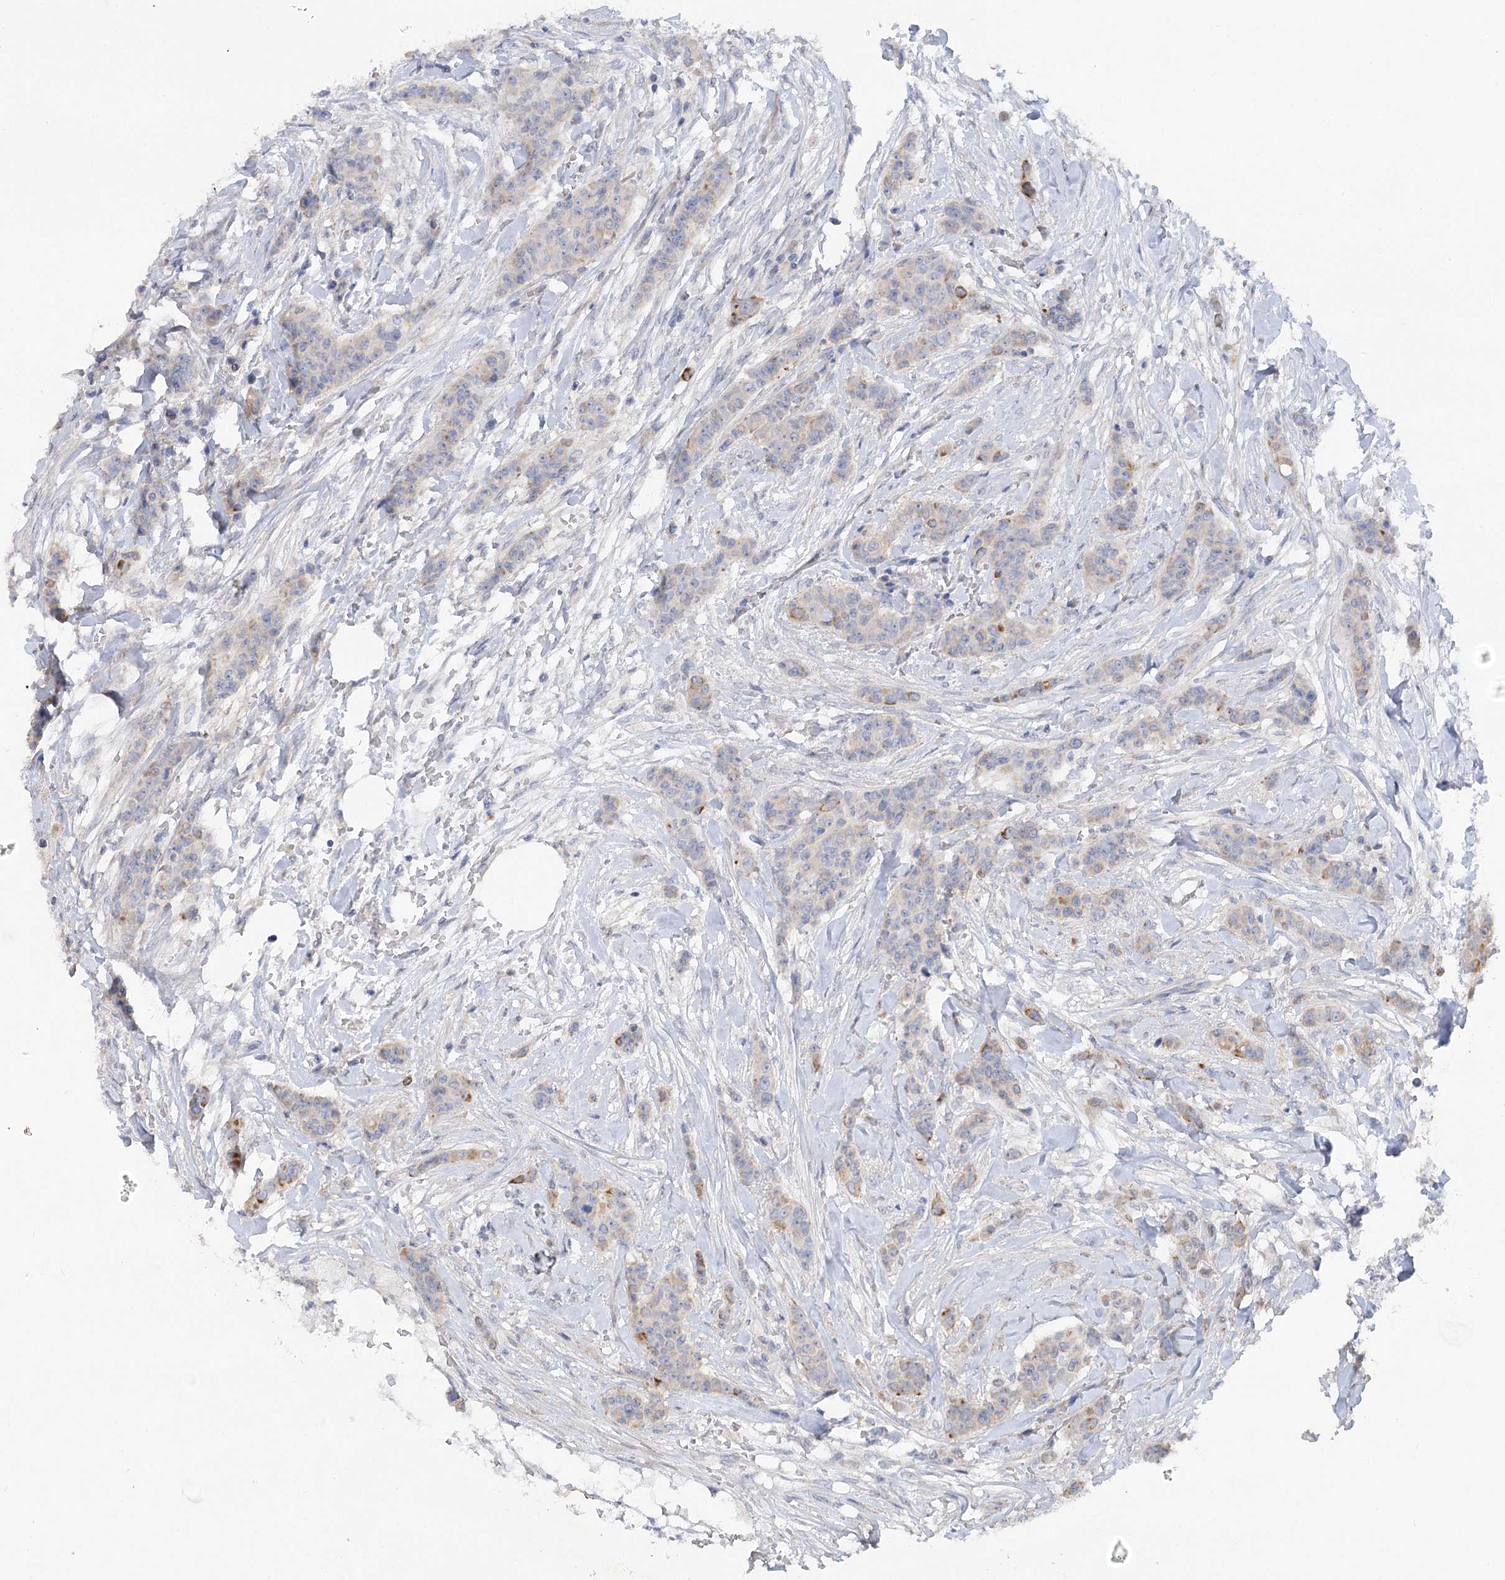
{"staining": {"intensity": "weak", "quantity": "<25%", "location": "cytoplasmic/membranous"}, "tissue": "breast cancer", "cell_type": "Tumor cells", "image_type": "cancer", "snomed": [{"axis": "morphology", "description": "Duct carcinoma"}, {"axis": "topography", "description": "Breast"}], "caption": "The immunohistochemistry photomicrograph has no significant positivity in tumor cells of breast cancer (invasive ductal carcinoma) tissue. The staining is performed using DAB (3,3'-diaminobenzidine) brown chromogen with nuclei counter-stained in using hematoxylin.", "gene": "SCN11A", "patient": {"sex": "female", "age": 40}}